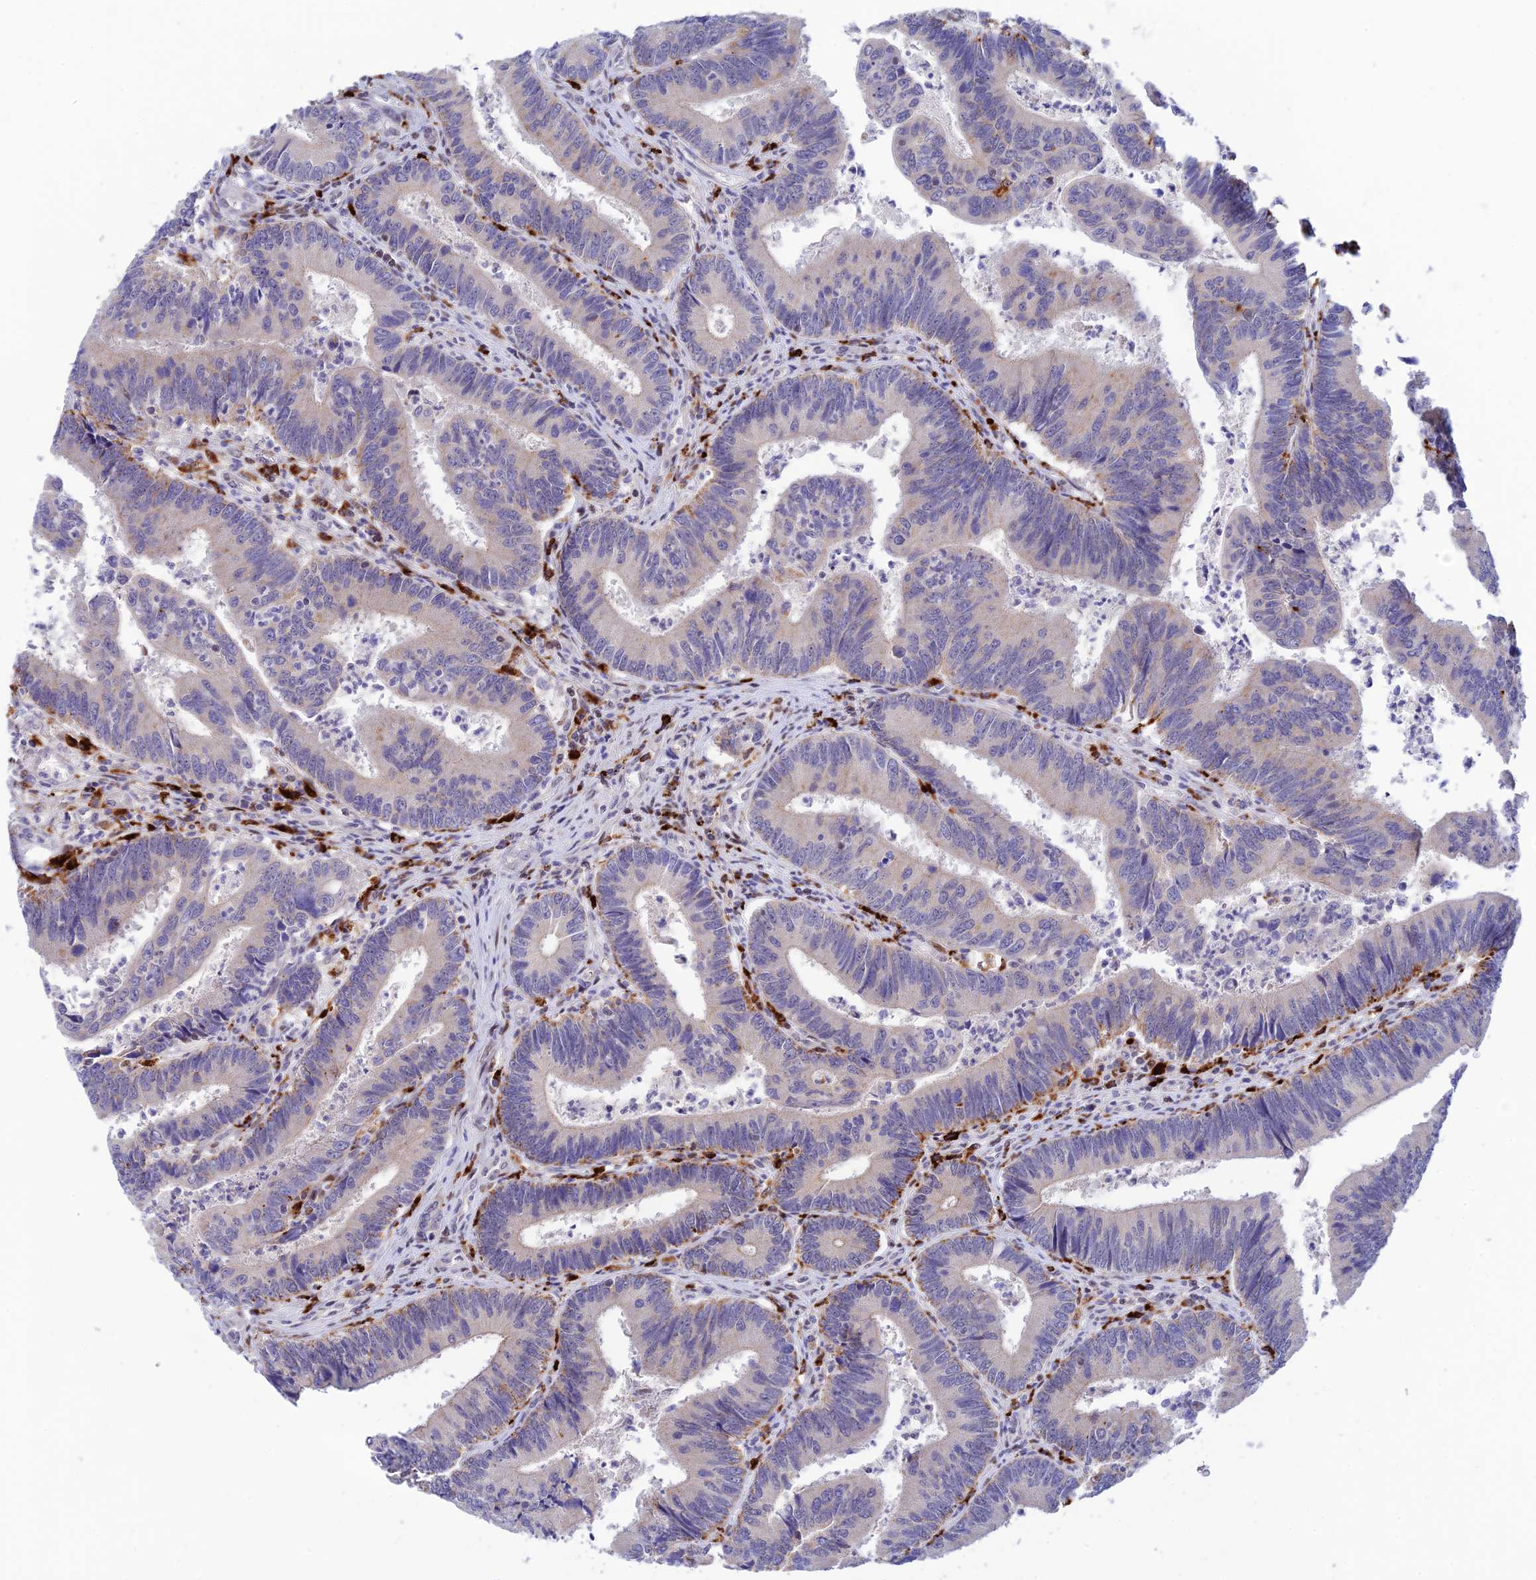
{"staining": {"intensity": "weak", "quantity": "<25%", "location": "cytoplasmic/membranous"}, "tissue": "colorectal cancer", "cell_type": "Tumor cells", "image_type": "cancer", "snomed": [{"axis": "morphology", "description": "Adenocarcinoma, NOS"}, {"axis": "topography", "description": "Colon"}], "caption": "Immunohistochemical staining of colorectal cancer displays no significant staining in tumor cells.", "gene": "HIC1", "patient": {"sex": "female", "age": 67}}